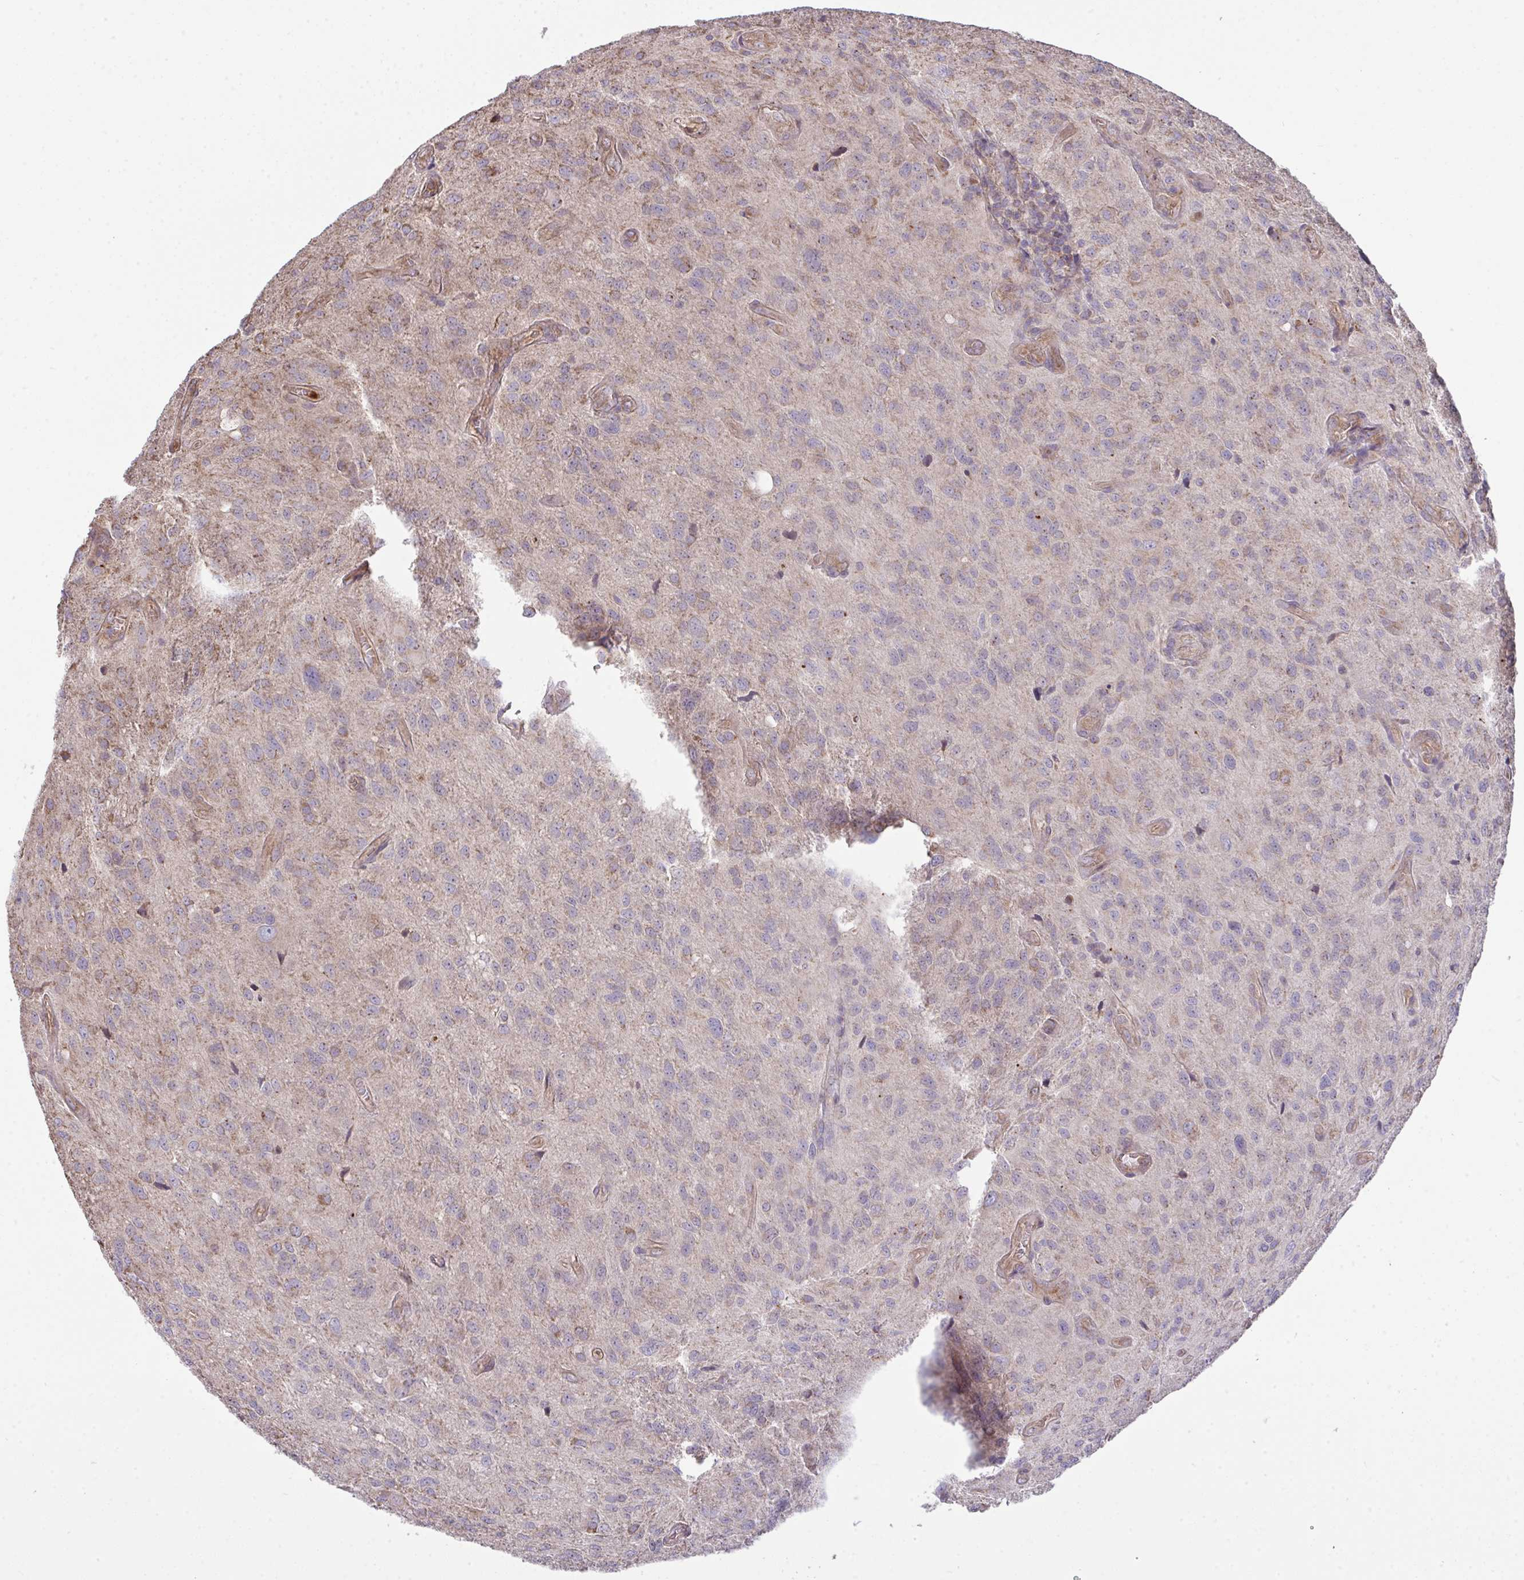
{"staining": {"intensity": "negative", "quantity": "none", "location": "none"}, "tissue": "glioma", "cell_type": "Tumor cells", "image_type": "cancer", "snomed": [{"axis": "morphology", "description": "Glioma, malignant, Low grade"}, {"axis": "topography", "description": "Brain"}], "caption": "This image is of glioma stained with IHC to label a protein in brown with the nuclei are counter-stained blue. There is no positivity in tumor cells.", "gene": "PPM1H", "patient": {"sex": "male", "age": 66}}